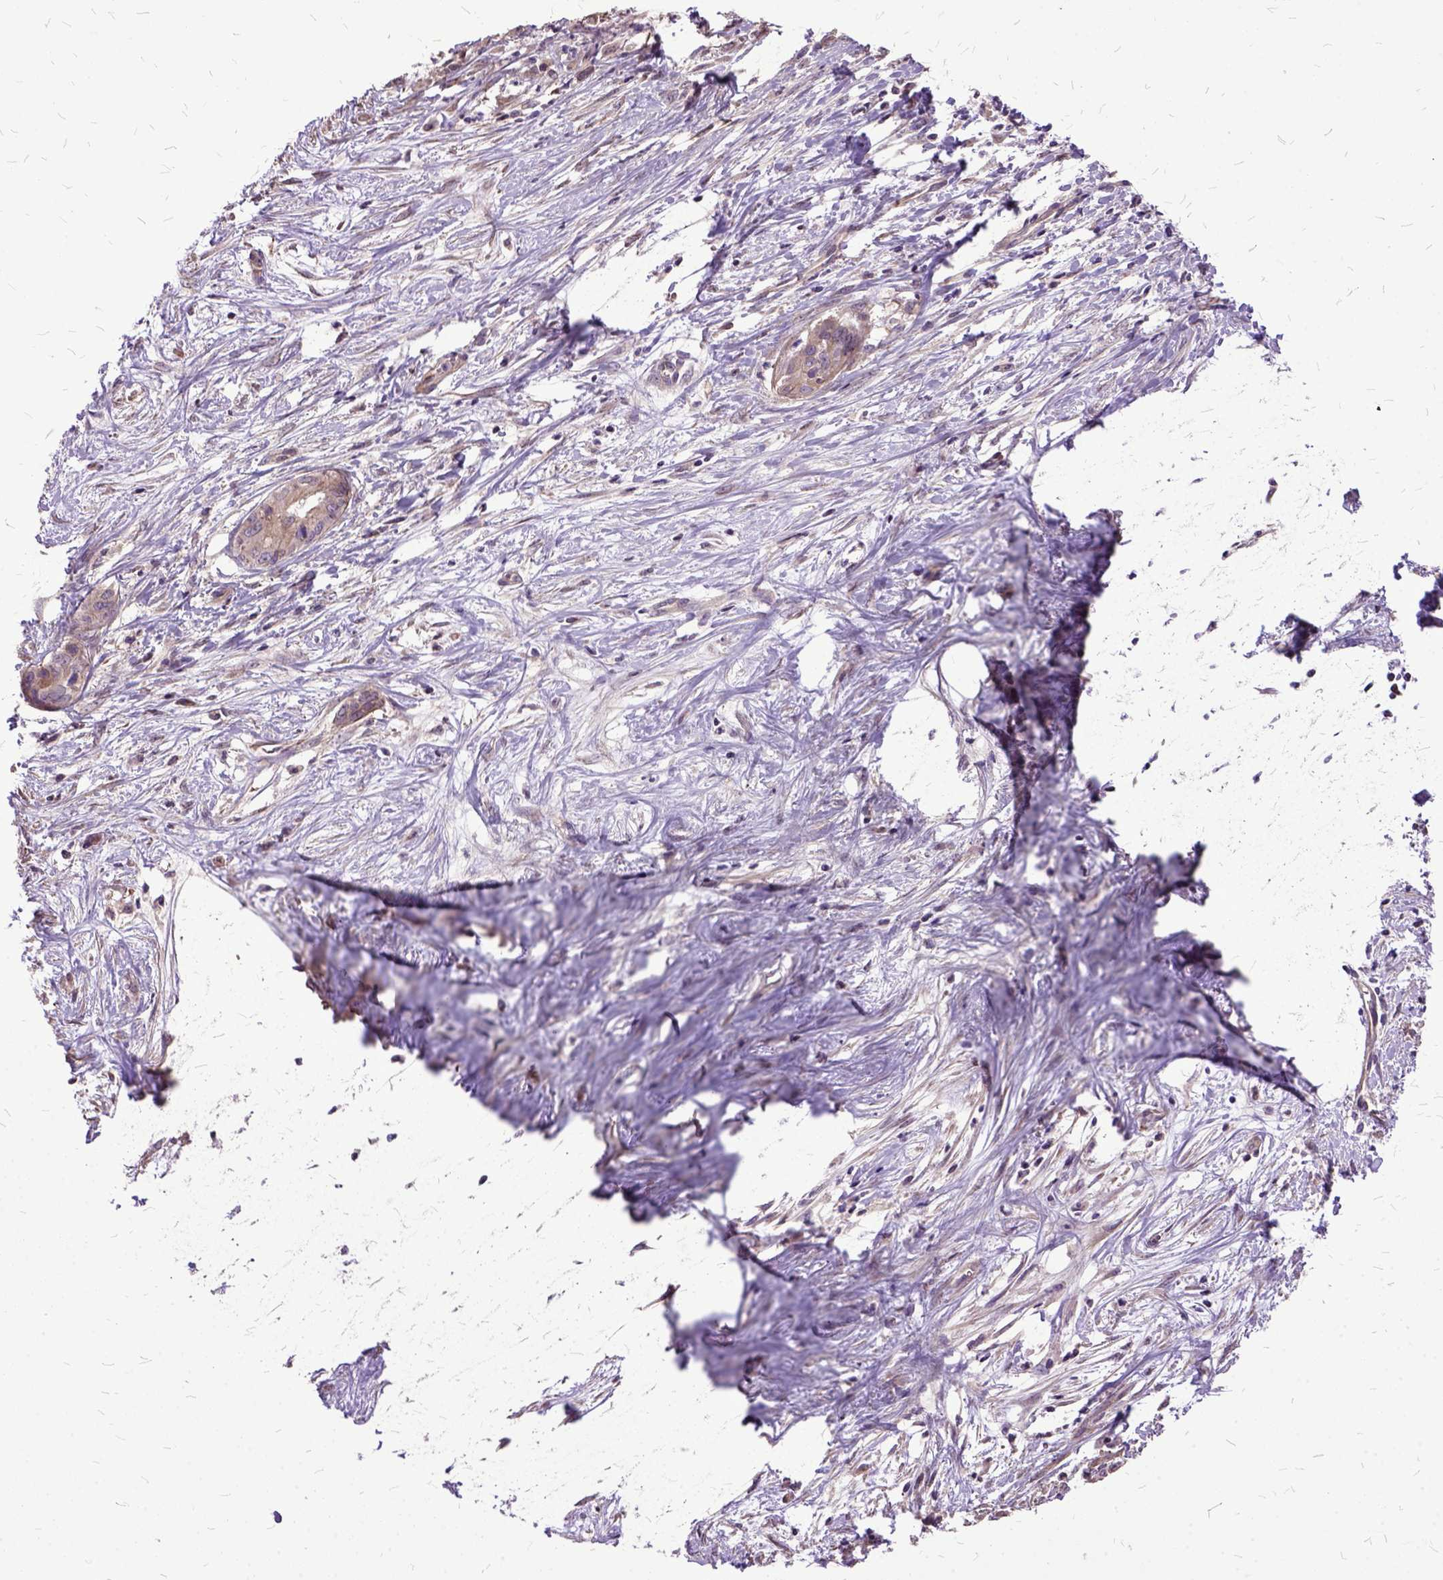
{"staining": {"intensity": "moderate", "quantity": "<25%", "location": "cytoplasmic/membranous"}, "tissue": "liver cancer", "cell_type": "Tumor cells", "image_type": "cancer", "snomed": [{"axis": "morphology", "description": "Cholangiocarcinoma"}, {"axis": "topography", "description": "Liver"}], "caption": "The histopathology image demonstrates a brown stain indicating the presence of a protein in the cytoplasmic/membranous of tumor cells in liver cancer (cholangiocarcinoma).", "gene": "AREG", "patient": {"sex": "female", "age": 65}}